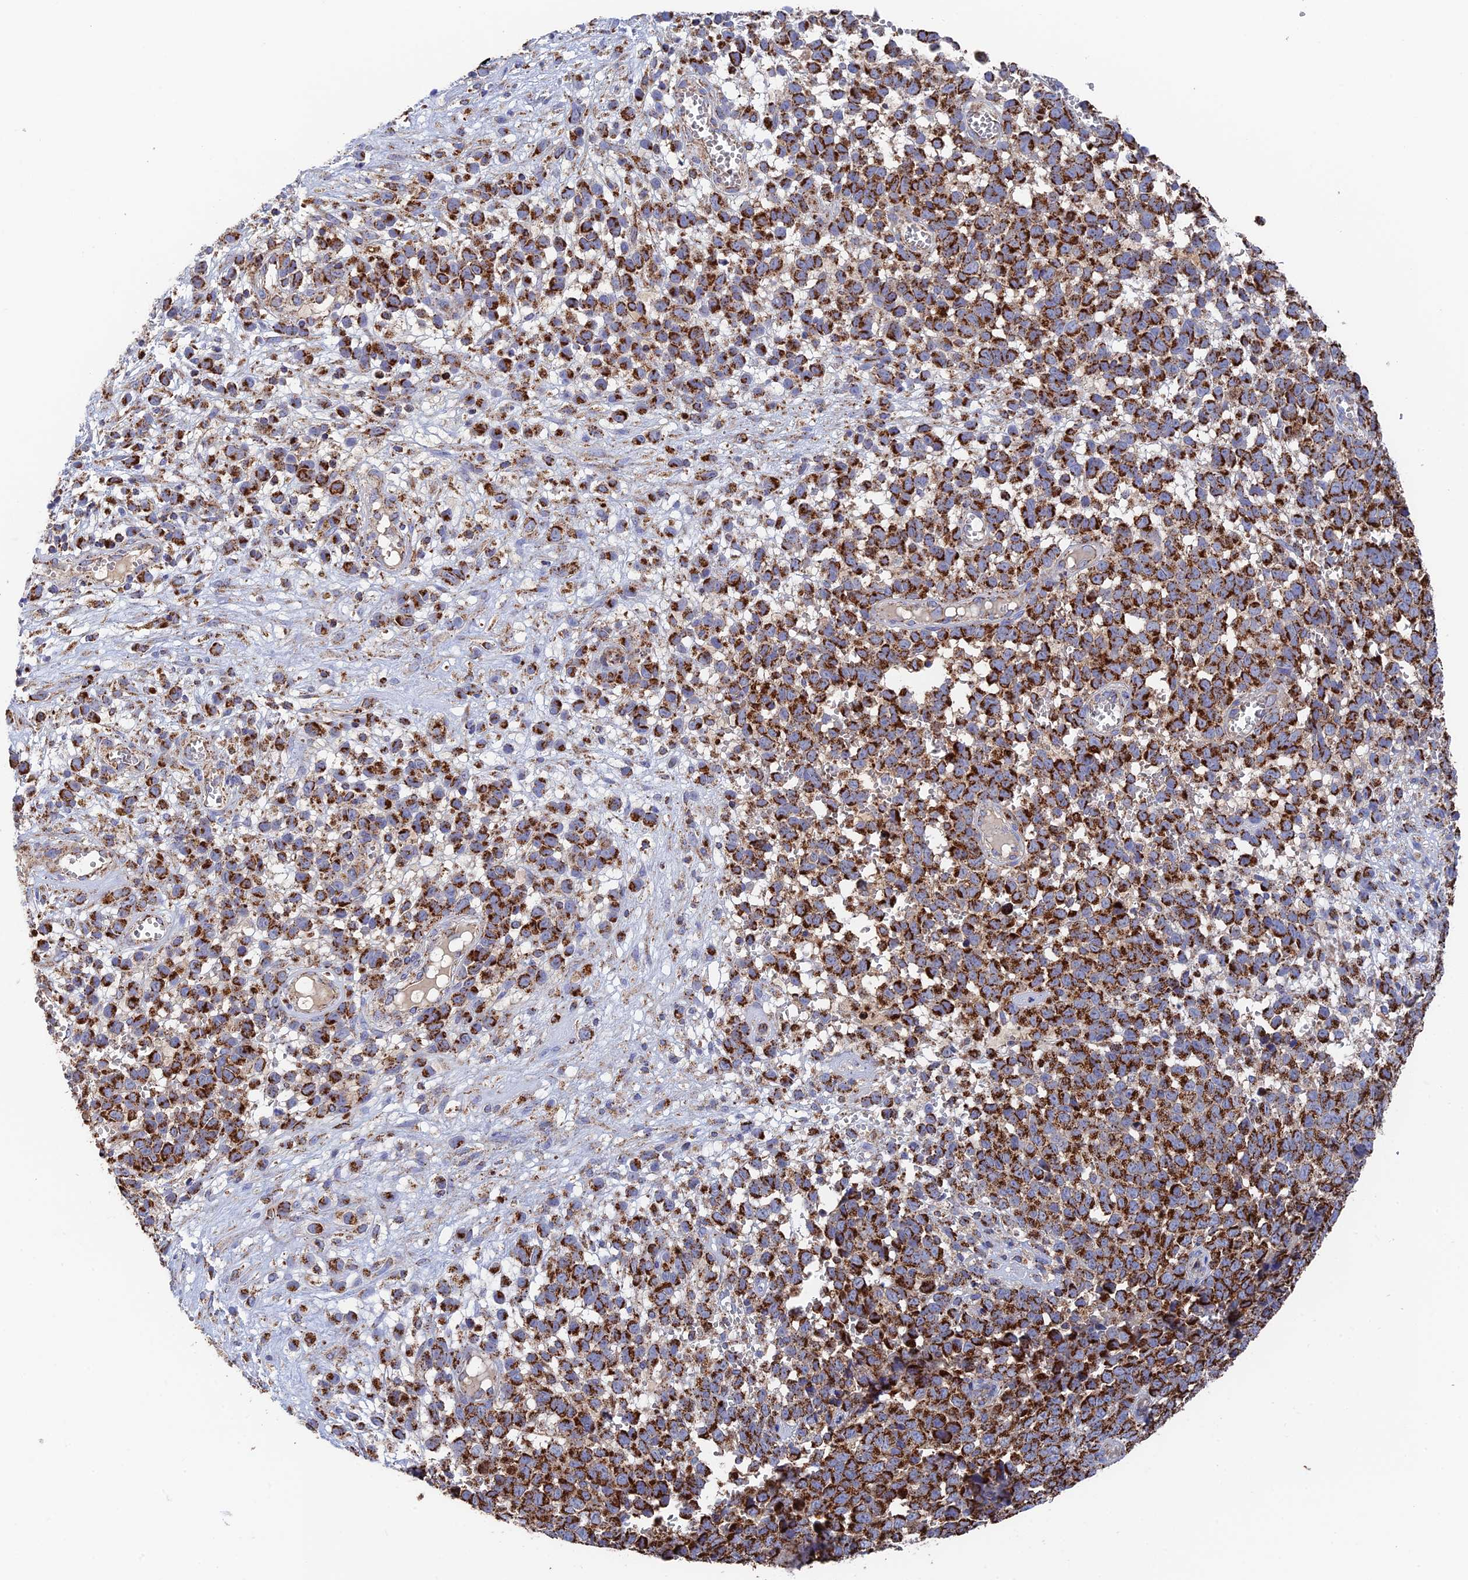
{"staining": {"intensity": "strong", "quantity": ">75%", "location": "cytoplasmic/membranous"}, "tissue": "melanoma", "cell_type": "Tumor cells", "image_type": "cancer", "snomed": [{"axis": "morphology", "description": "Malignant melanoma, NOS"}, {"axis": "topography", "description": "Nose, NOS"}], "caption": "DAB (3,3'-diaminobenzidine) immunohistochemical staining of malignant melanoma reveals strong cytoplasmic/membranous protein positivity in approximately >75% of tumor cells.", "gene": "HAUS8", "patient": {"sex": "female", "age": 48}}